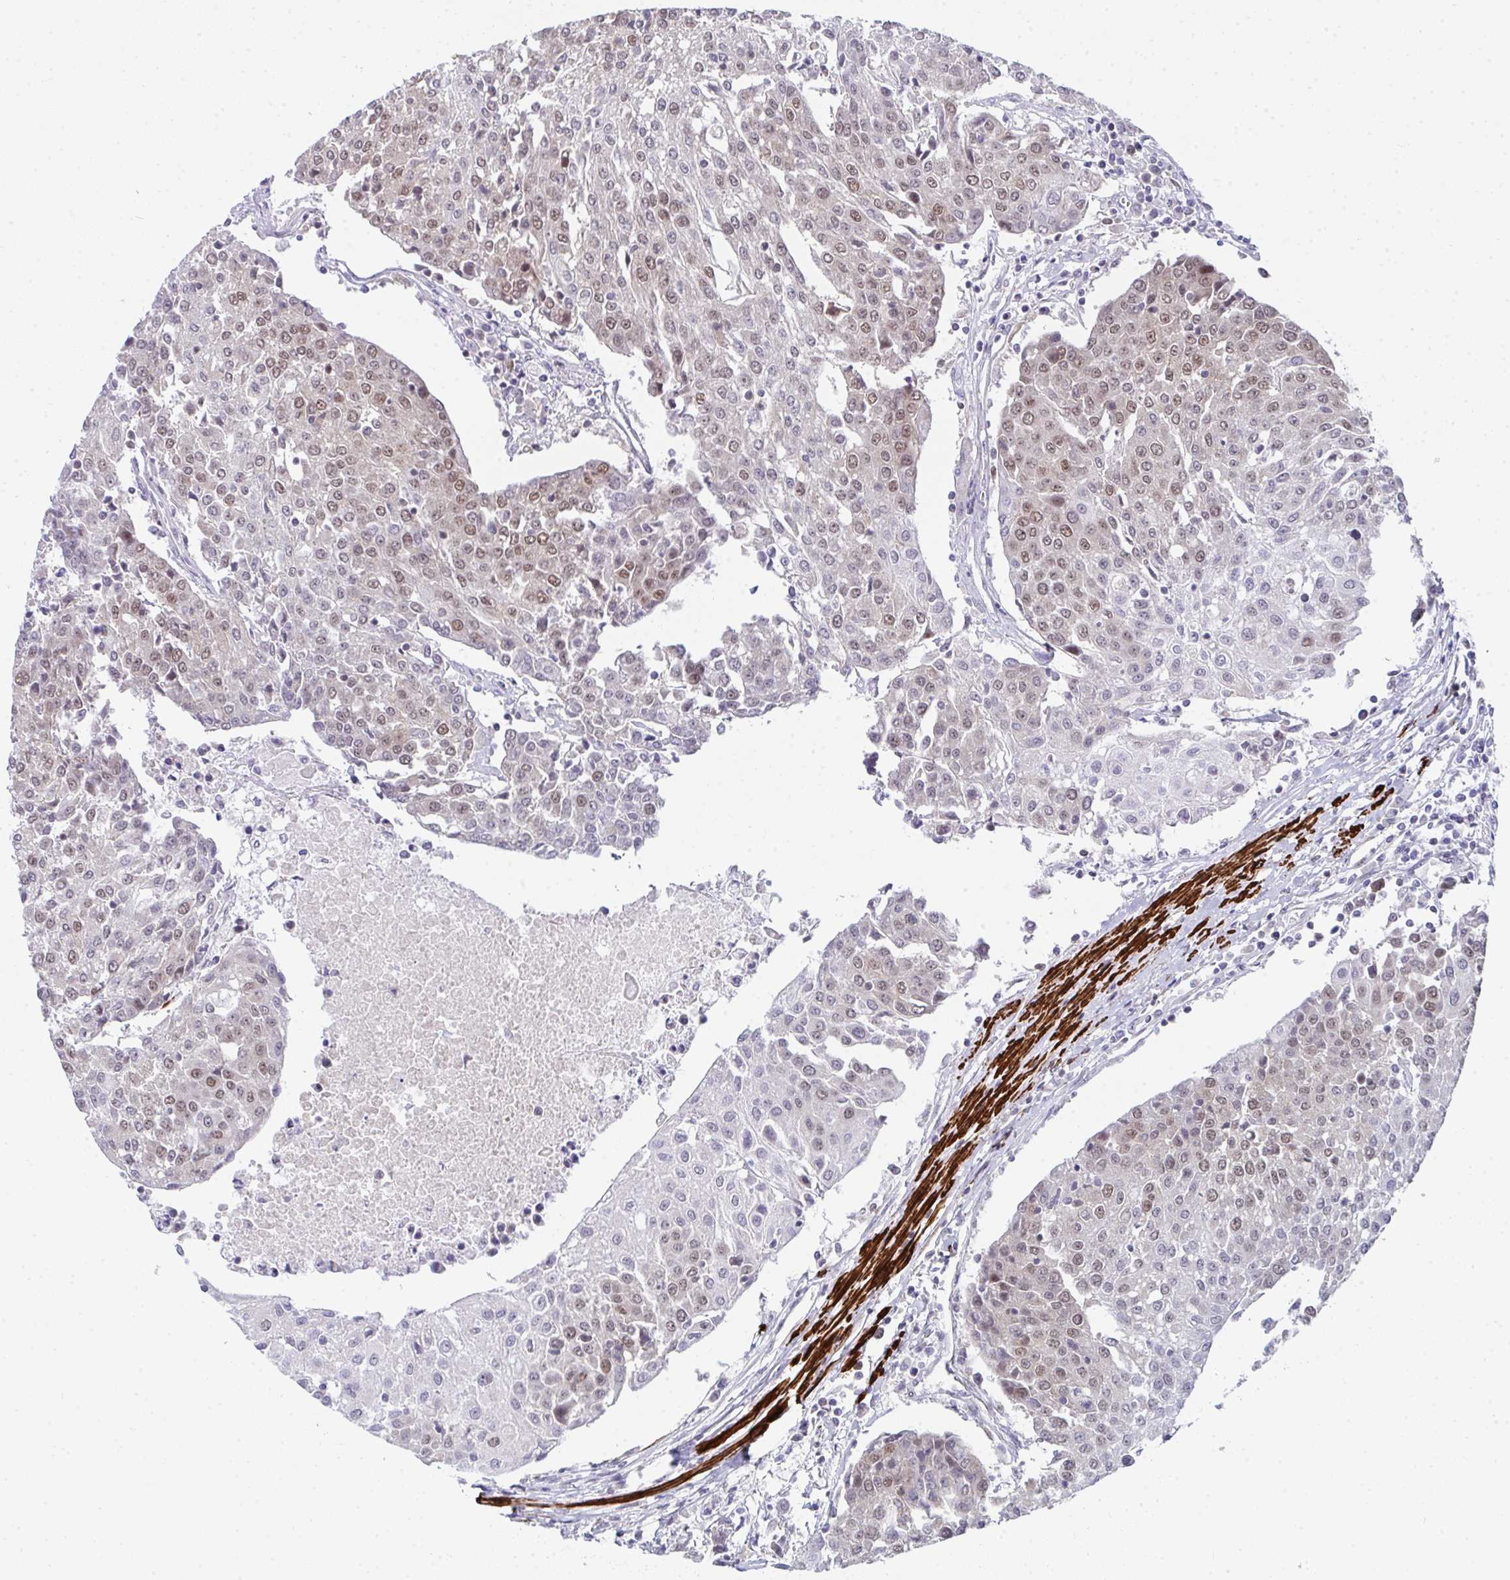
{"staining": {"intensity": "weak", "quantity": "25%-75%", "location": "nuclear"}, "tissue": "urothelial cancer", "cell_type": "Tumor cells", "image_type": "cancer", "snomed": [{"axis": "morphology", "description": "Urothelial carcinoma, High grade"}, {"axis": "topography", "description": "Urinary bladder"}], "caption": "A brown stain labels weak nuclear expression of a protein in human urothelial carcinoma (high-grade) tumor cells.", "gene": "GINS2", "patient": {"sex": "female", "age": 85}}